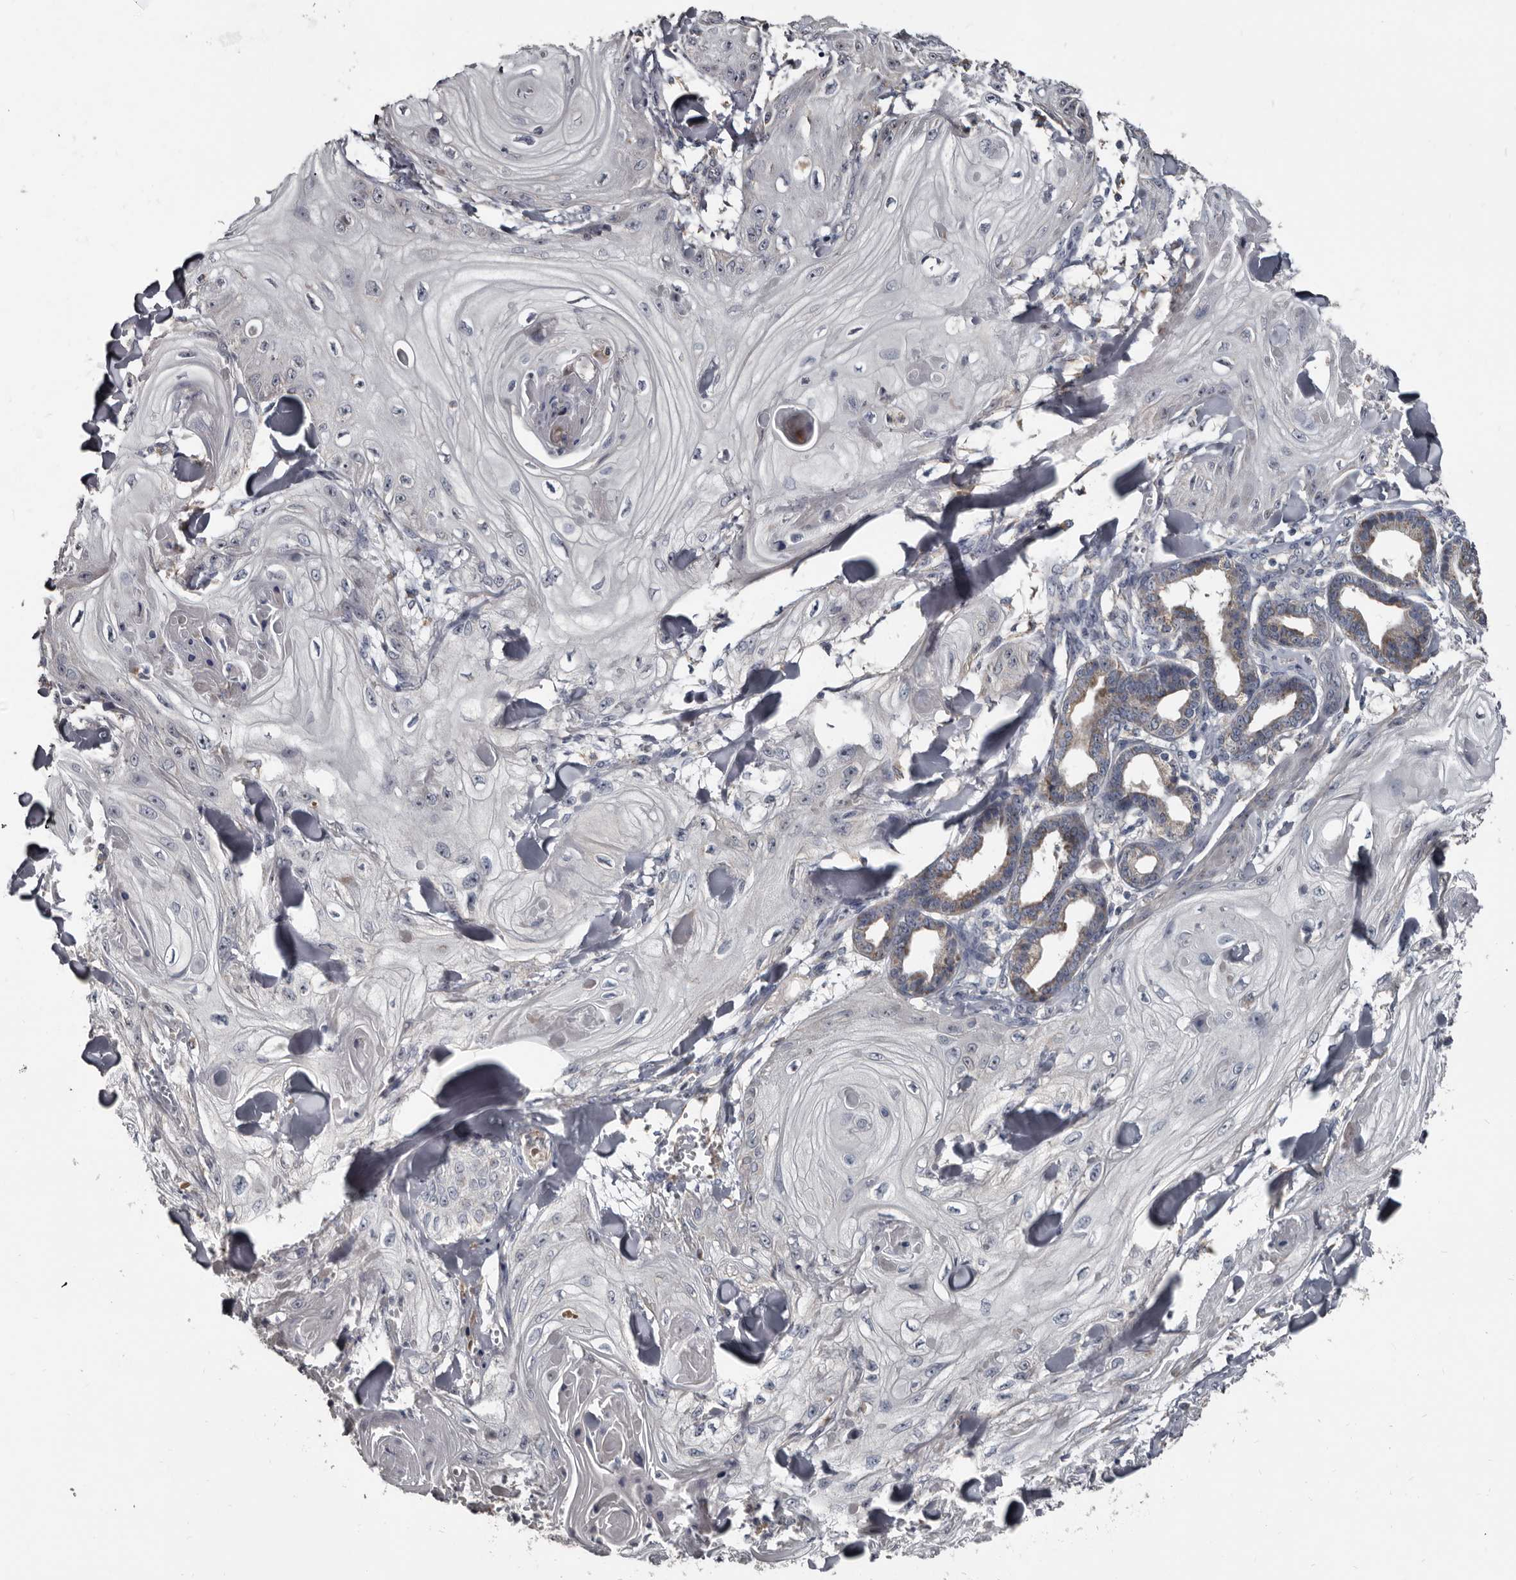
{"staining": {"intensity": "negative", "quantity": "none", "location": "none"}, "tissue": "skin cancer", "cell_type": "Tumor cells", "image_type": "cancer", "snomed": [{"axis": "morphology", "description": "Squamous cell carcinoma, NOS"}, {"axis": "topography", "description": "Skin"}], "caption": "This is a image of immunohistochemistry staining of skin cancer, which shows no staining in tumor cells. Nuclei are stained in blue.", "gene": "GREB1", "patient": {"sex": "male", "age": 74}}